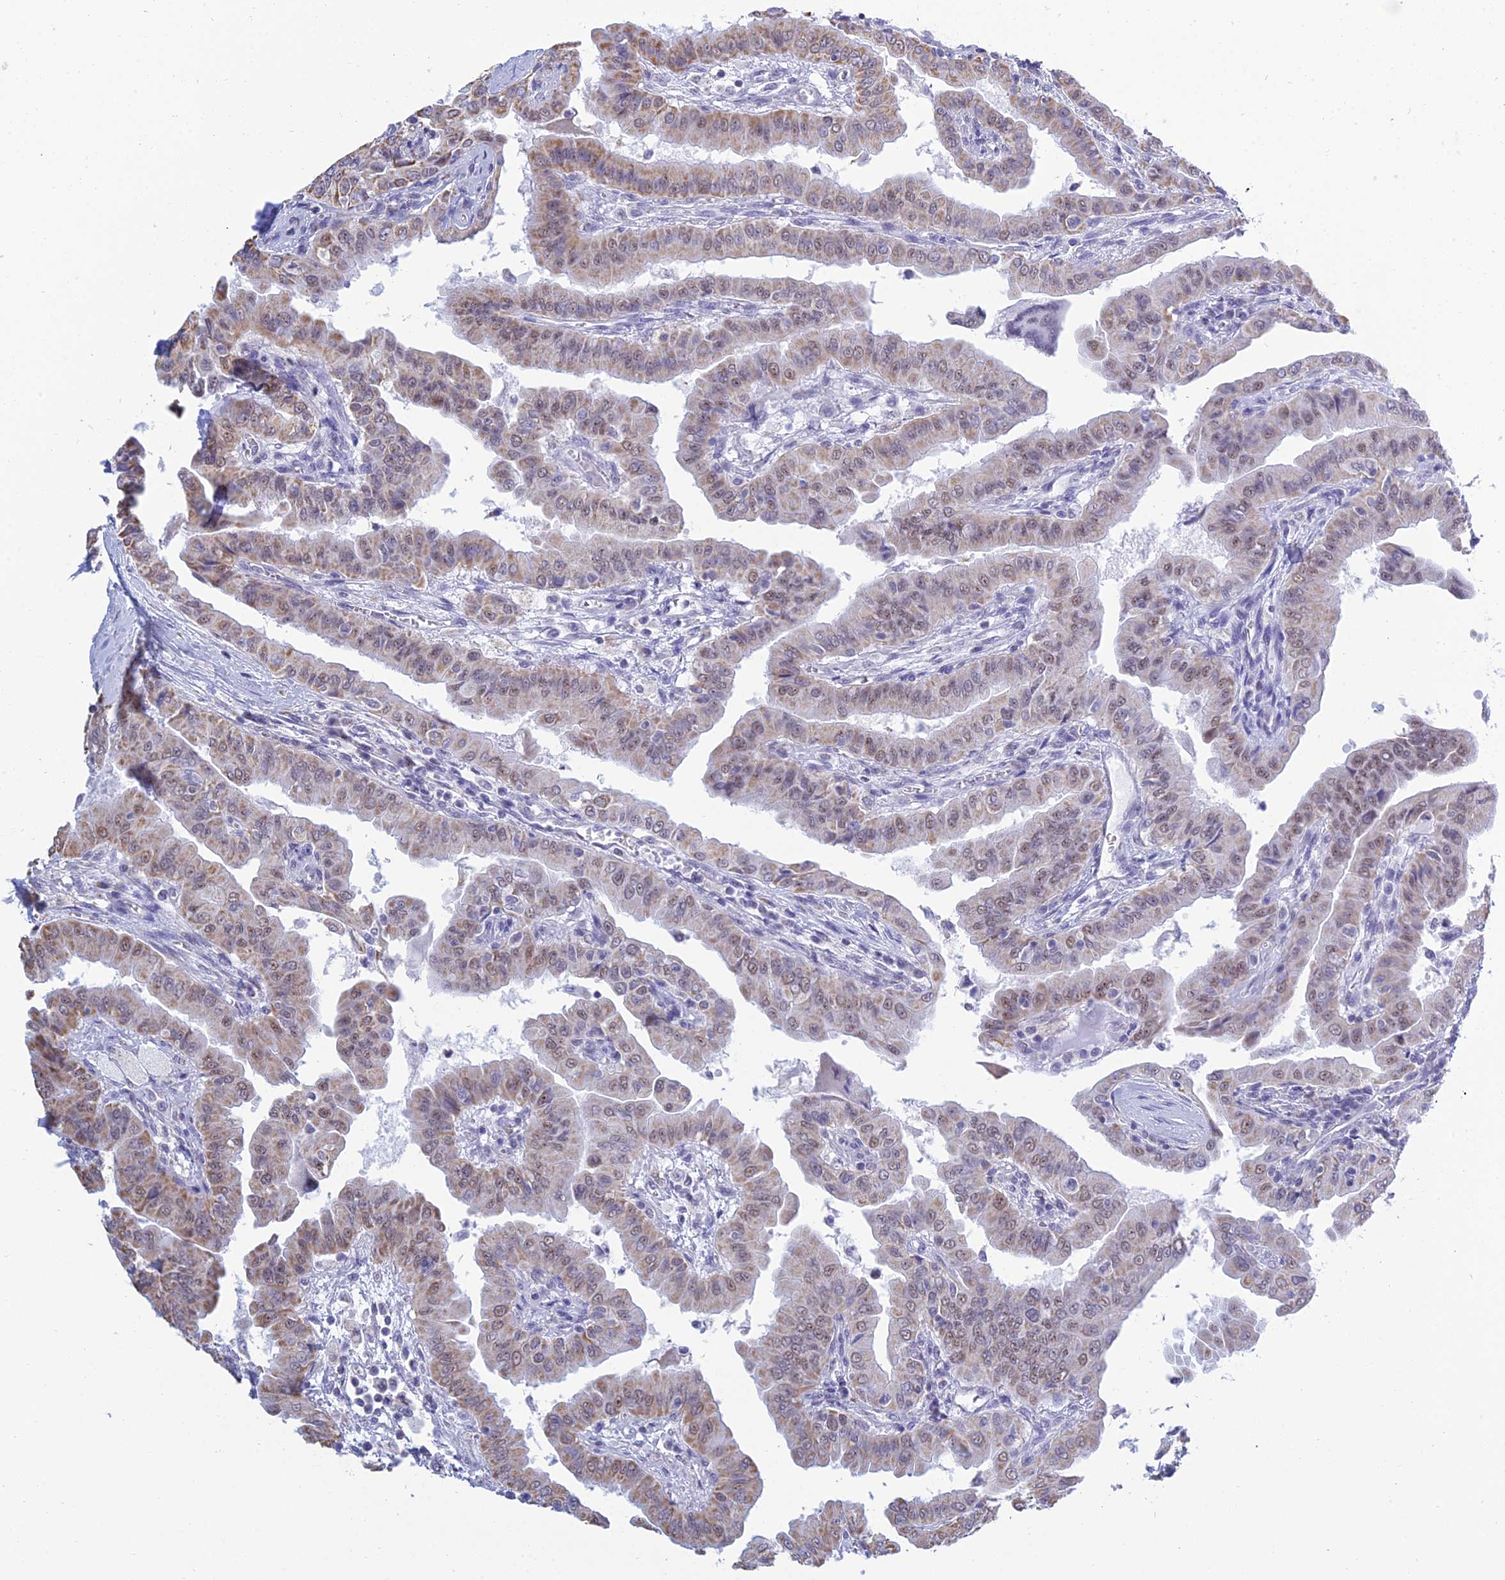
{"staining": {"intensity": "weak", "quantity": ">75%", "location": "cytoplasmic/membranous,nuclear"}, "tissue": "thyroid cancer", "cell_type": "Tumor cells", "image_type": "cancer", "snomed": [{"axis": "morphology", "description": "Papillary adenocarcinoma, NOS"}, {"axis": "topography", "description": "Thyroid gland"}], "caption": "Protein expression analysis of human thyroid cancer (papillary adenocarcinoma) reveals weak cytoplasmic/membranous and nuclear staining in about >75% of tumor cells.", "gene": "KLF14", "patient": {"sex": "male", "age": 33}}